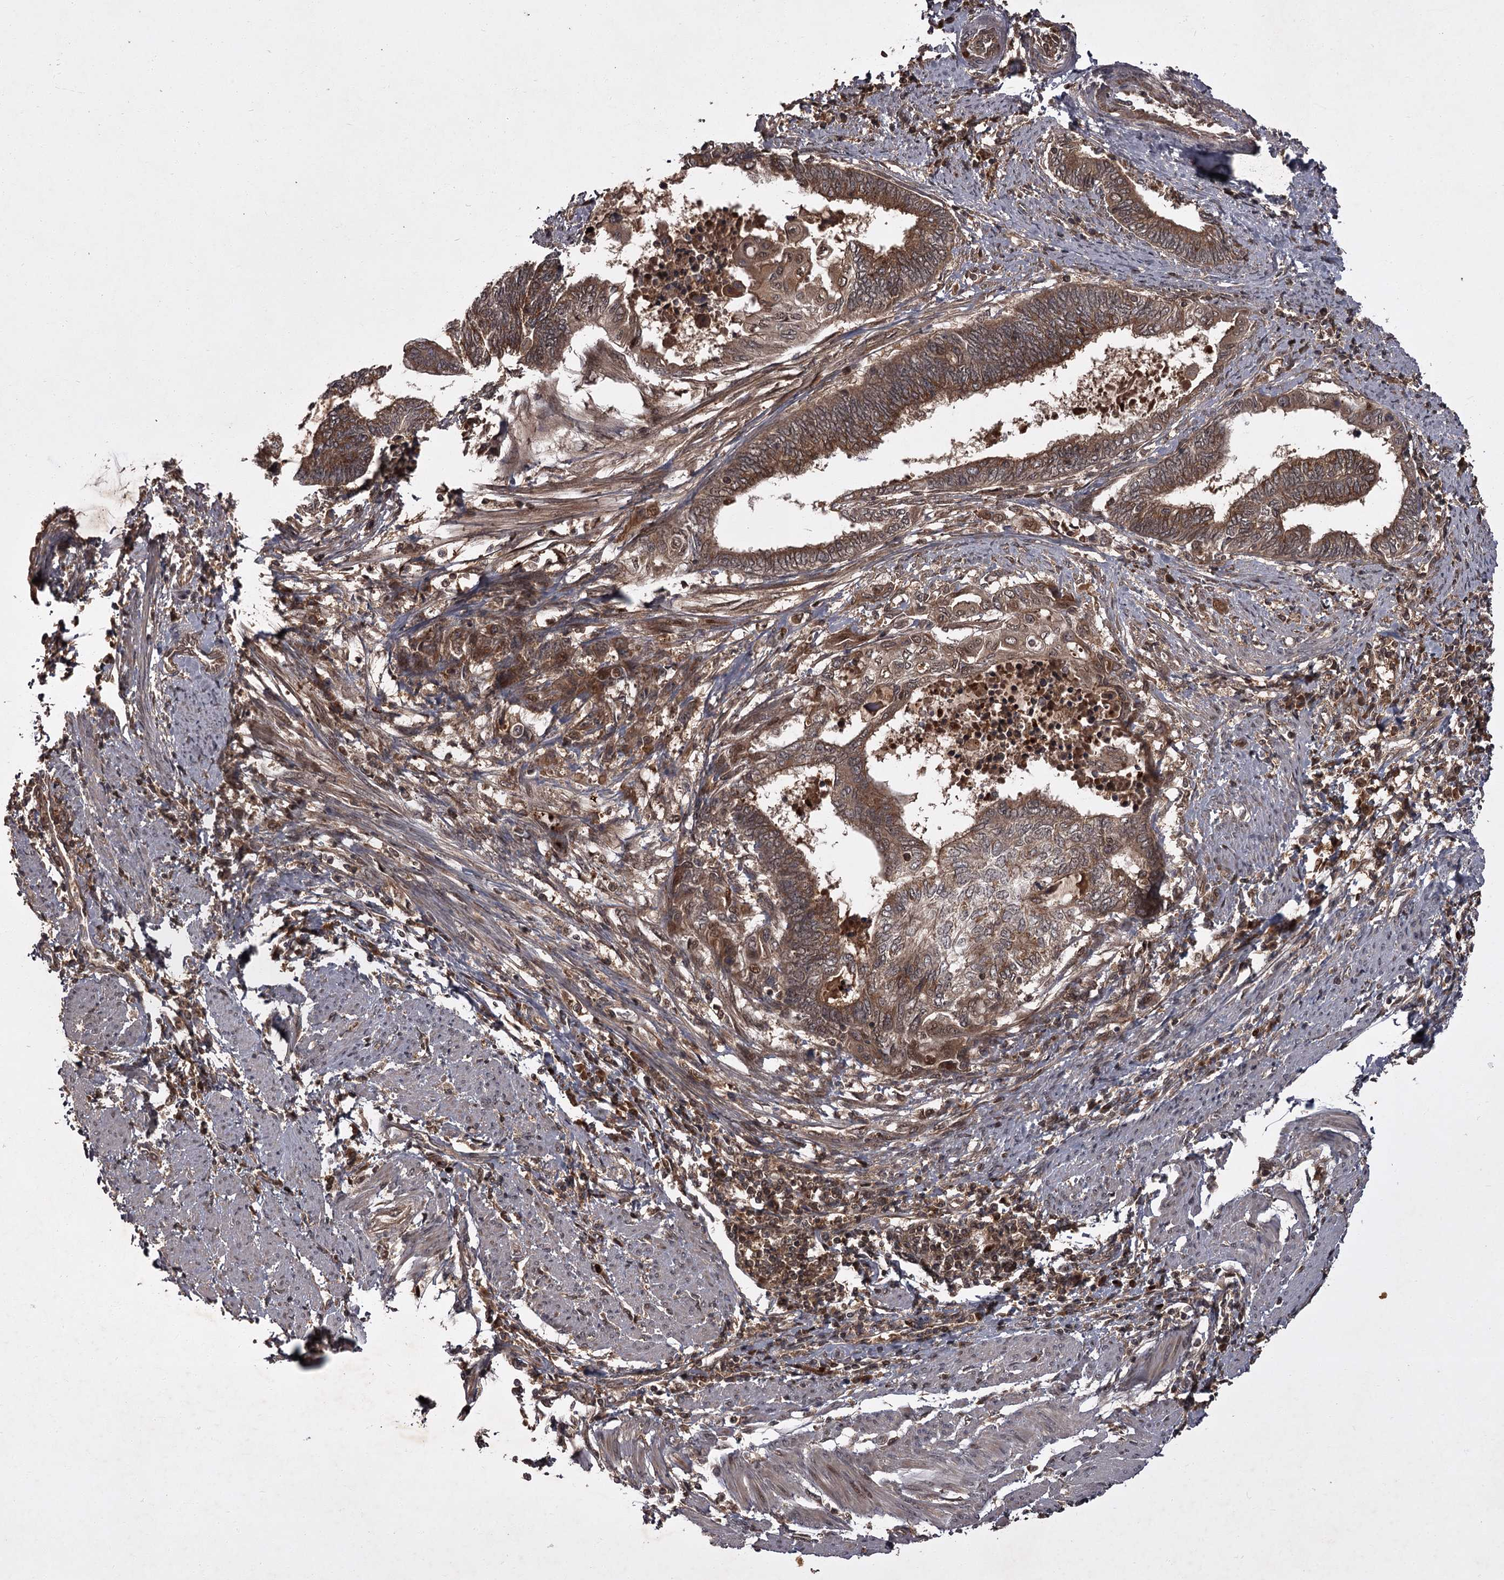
{"staining": {"intensity": "moderate", "quantity": ">75%", "location": "cytoplasmic/membranous"}, "tissue": "endometrial cancer", "cell_type": "Tumor cells", "image_type": "cancer", "snomed": [{"axis": "morphology", "description": "Adenocarcinoma, NOS"}, {"axis": "topography", "description": "Uterus"}, {"axis": "topography", "description": "Endometrium"}], "caption": "The histopathology image displays a brown stain indicating the presence of a protein in the cytoplasmic/membranous of tumor cells in adenocarcinoma (endometrial).", "gene": "TBC1D23", "patient": {"sex": "female", "age": 70}}